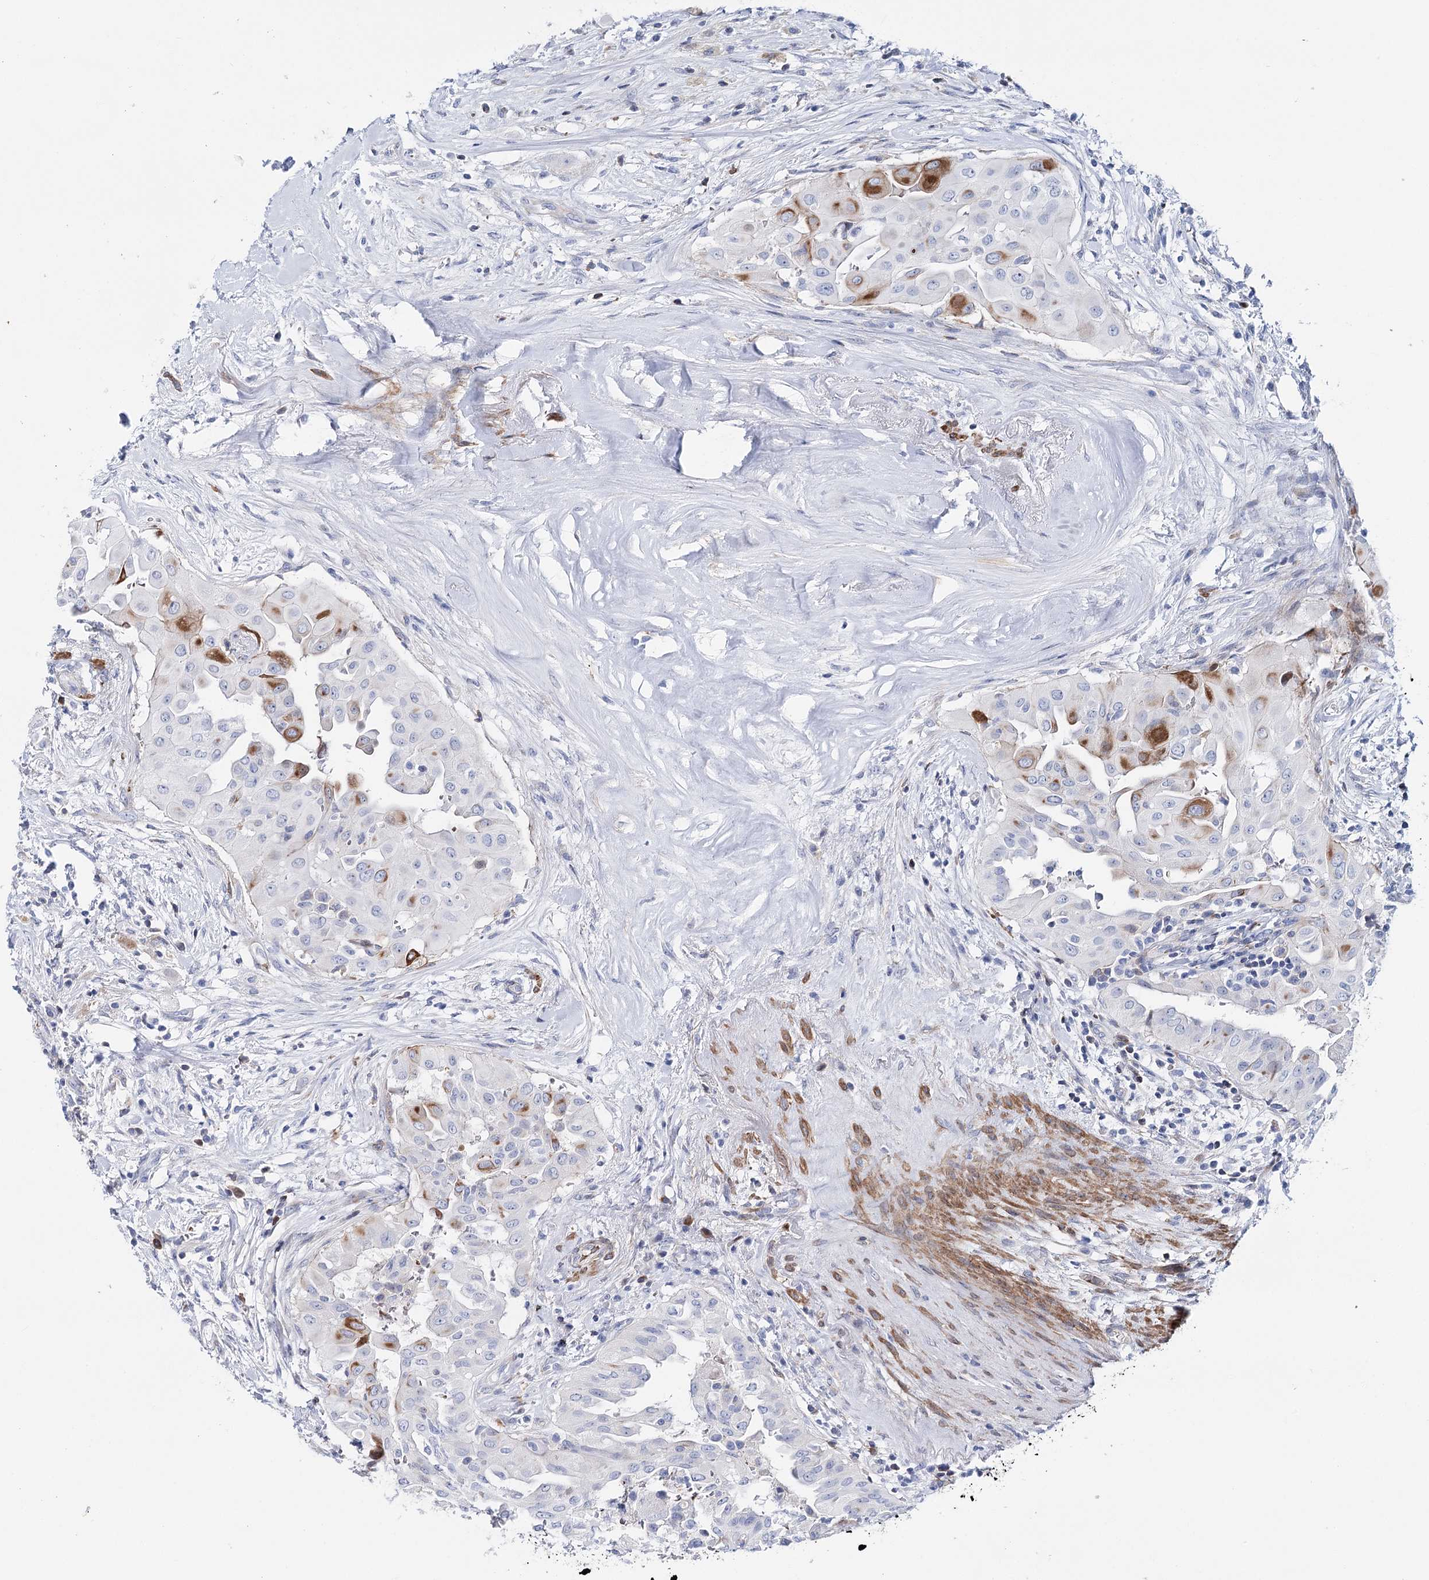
{"staining": {"intensity": "strong", "quantity": "<25%", "location": "cytoplasmic/membranous"}, "tissue": "thyroid cancer", "cell_type": "Tumor cells", "image_type": "cancer", "snomed": [{"axis": "morphology", "description": "Papillary adenocarcinoma, NOS"}, {"axis": "topography", "description": "Thyroid gland"}], "caption": "There is medium levels of strong cytoplasmic/membranous positivity in tumor cells of thyroid cancer (papillary adenocarcinoma), as demonstrated by immunohistochemical staining (brown color).", "gene": "ANKRD23", "patient": {"sex": "female", "age": 59}}